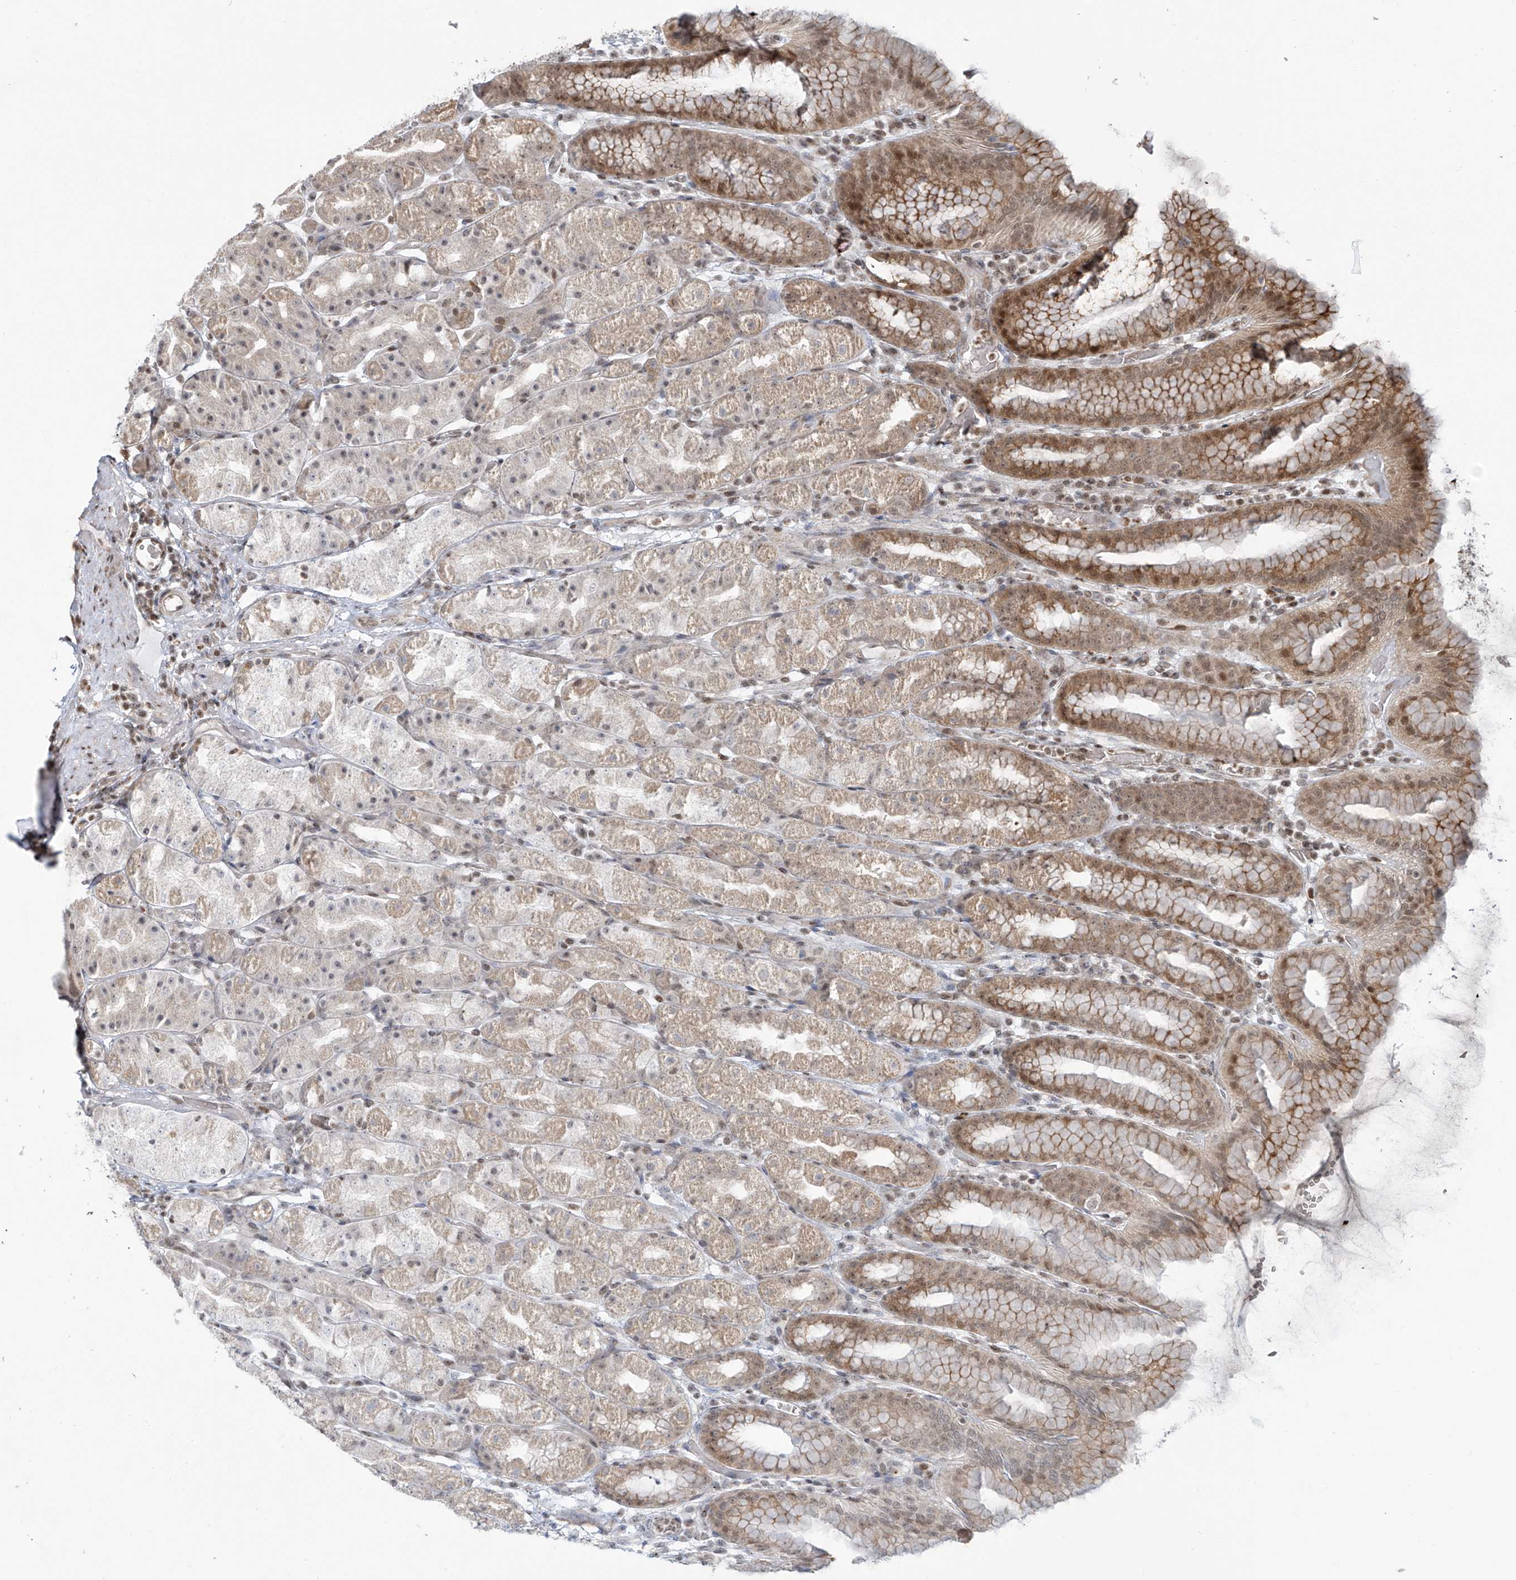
{"staining": {"intensity": "moderate", "quantity": "<25%", "location": "cytoplasmic/membranous,nuclear"}, "tissue": "stomach", "cell_type": "Glandular cells", "image_type": "normal", "snomed": [{"axis": "morphology", "description": "Normal tissue, NOS"}, {"axis": "topography", "description": "Stomach, upper"}], "caption": "Glandular cells show moderate cytoplasmic/membranous,nuclear staining in about <25% of cells in unremarkable stomach. (IHC, brightfield microscopy, high magnification).", "gene": "VMP1", "patient": {"sex": "male", "age": 68}}